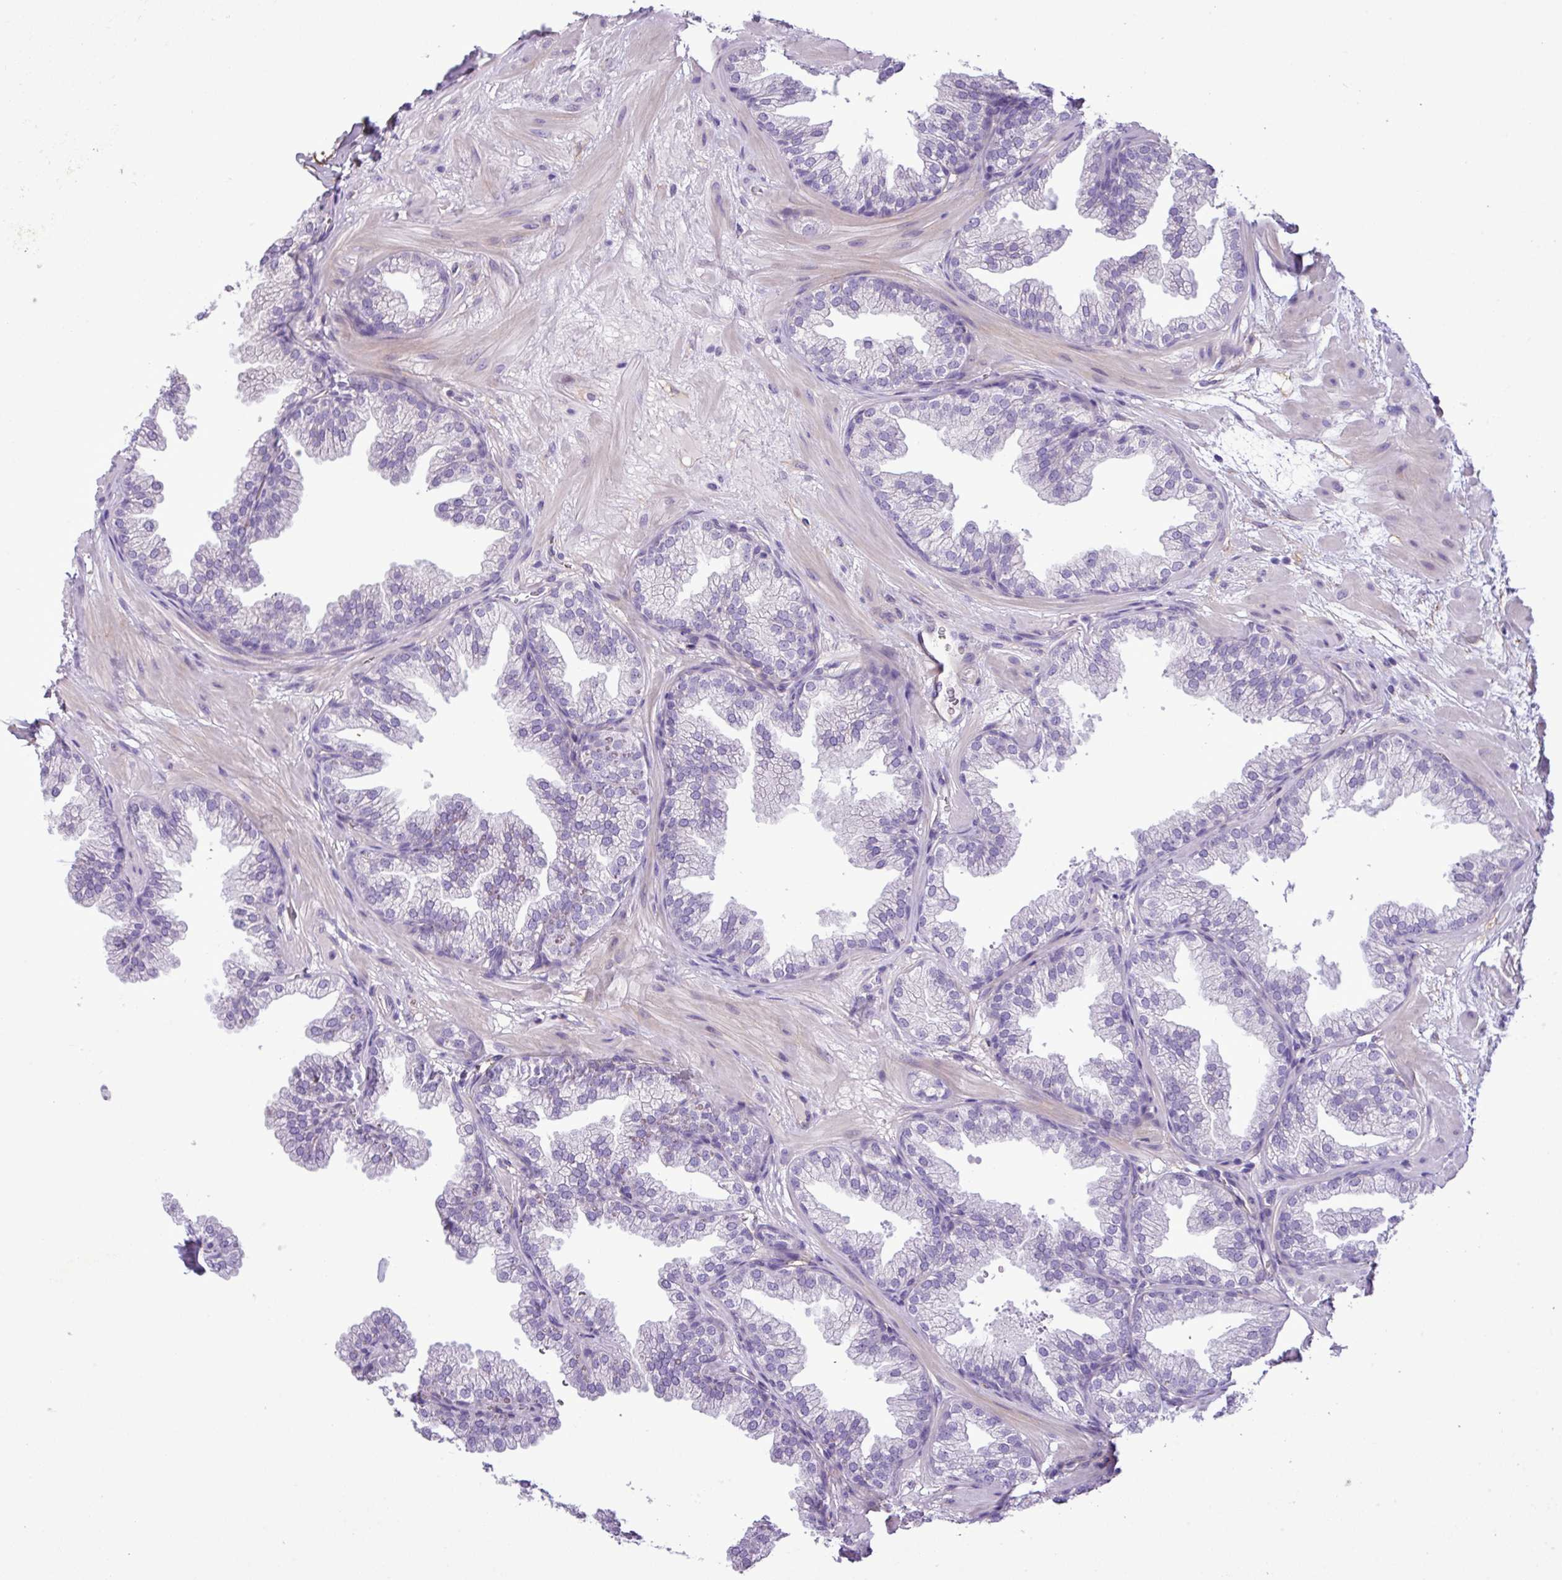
{"staining": {"intensity": "negative", "quantity": "none", "location": "none"}, "tissue": "prostate", "cell_type": "Glandular cells", "image_type": "normal", "snomed": [{"axis": "morphology", "description": "Normal tissue, NOS"}, {"axis": "topography", "description": "Prostate"}], "caption": "There is no significant expression in glandular cells of prostate. The staining is performed using DAB (3,3'-diaminobenzidine) brown chromogen with nuclei counter-stained in using hematoxylin.", "gene": "CD248", "patient": {"sex": "male", "age": 37}}